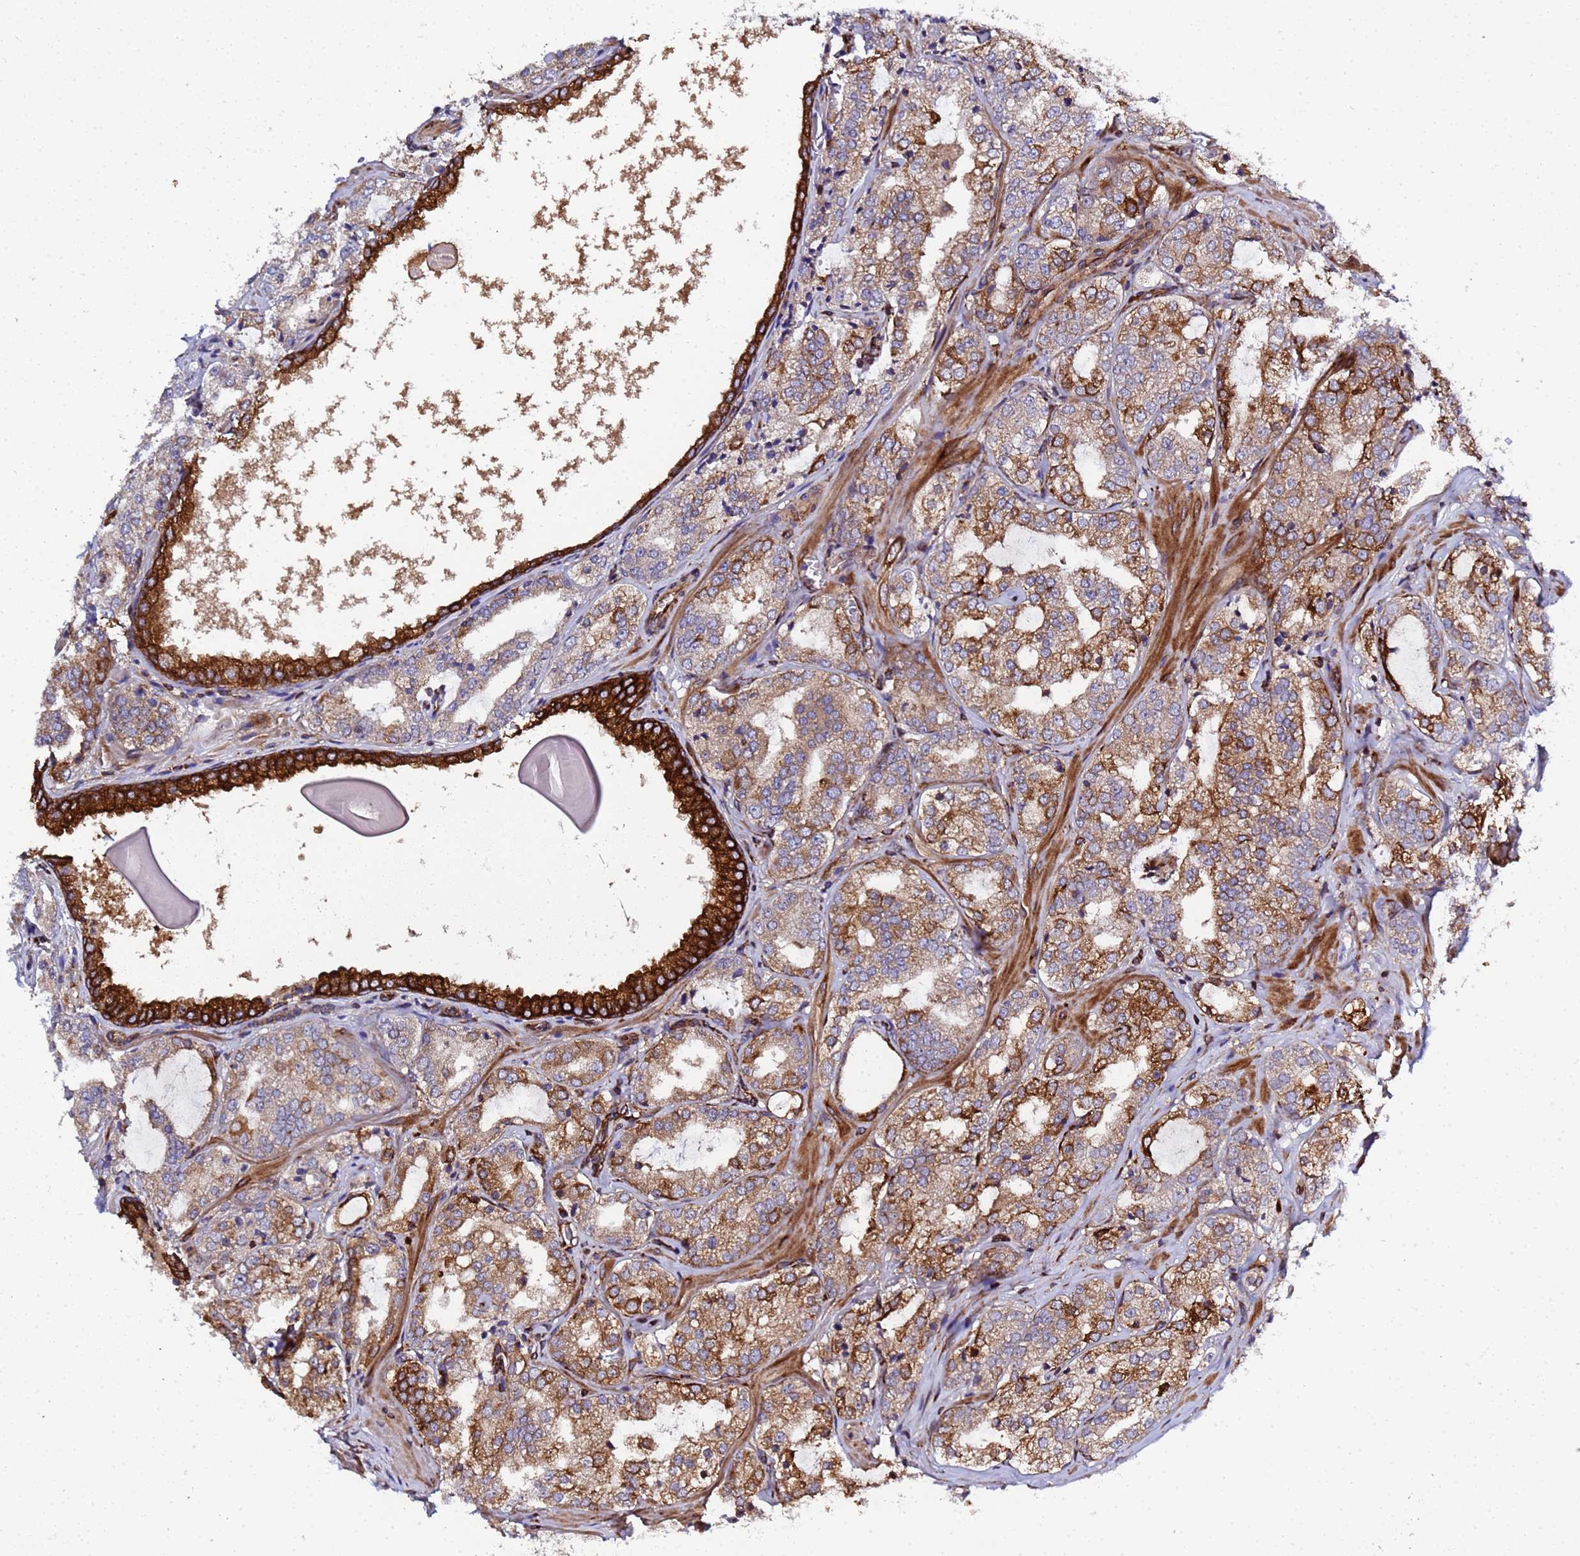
{"staining": {"intensity": "moderate", "quantity": ">75%", "location": "cytoplasmic/membranous"}, "tissue": "prostate cancer", "cell_type": "Tumor cells", "image_type": "cancer", "snomed": [{"axis": "morphology", "description": "Adenocarcinoma, High grade"}, {"axis": "topography", "description": "Prostate"}], "caption": "Immunohistochemical staining of human prostate cancer (high-grade adenocarcinoma) displays moderate cytoplasmic/membranous protein expression in about >75% of tumor cells.", "gene": "MOCS1", "patient": {"sex": "male", "age": 64}}